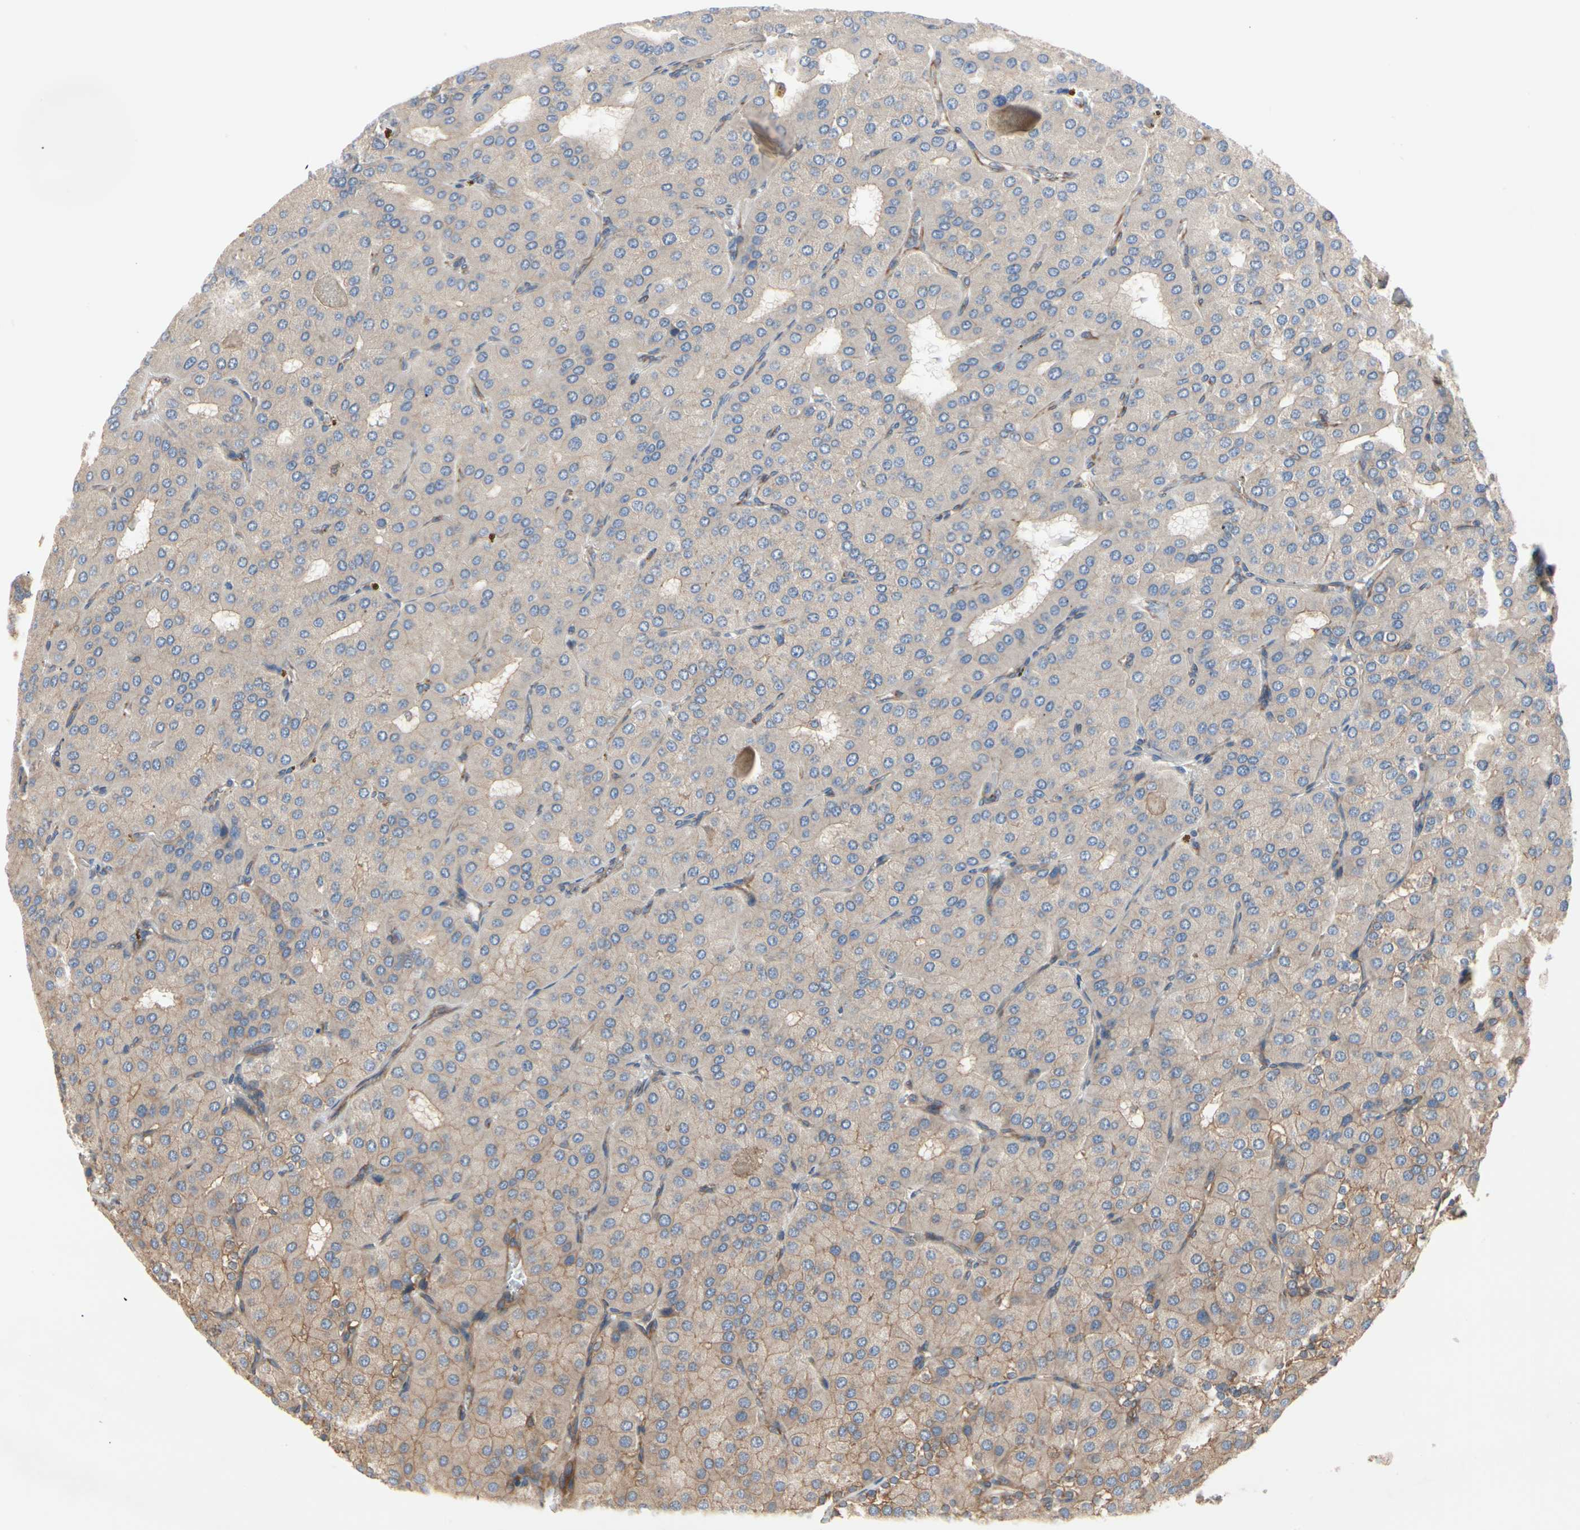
{"staining": {"intensity": "weak", "quantity": "25%-75%", "location": "cytoplasmic/membranous"}, "tissue": "parathyroid gland", "cell_type": "Glandular cells", "image_type": "normal", "snomed": [{"axis": "morphology", "description": "Normal tissue, NOS"}, {"axis": "morphology", "description": "Adenoma, NOS"}, {"axis": "topography", "description": "Parathyroid gland"}], "caption": "This image demonstrates immunohistochemistry staining of normal parathyroid gland, with low weak cytoplasmic/membranous positivity in approximately 25%-75% of glandular cells.", "gene": "ROCK1", "patient": {"sex": "female", "age": 86}}